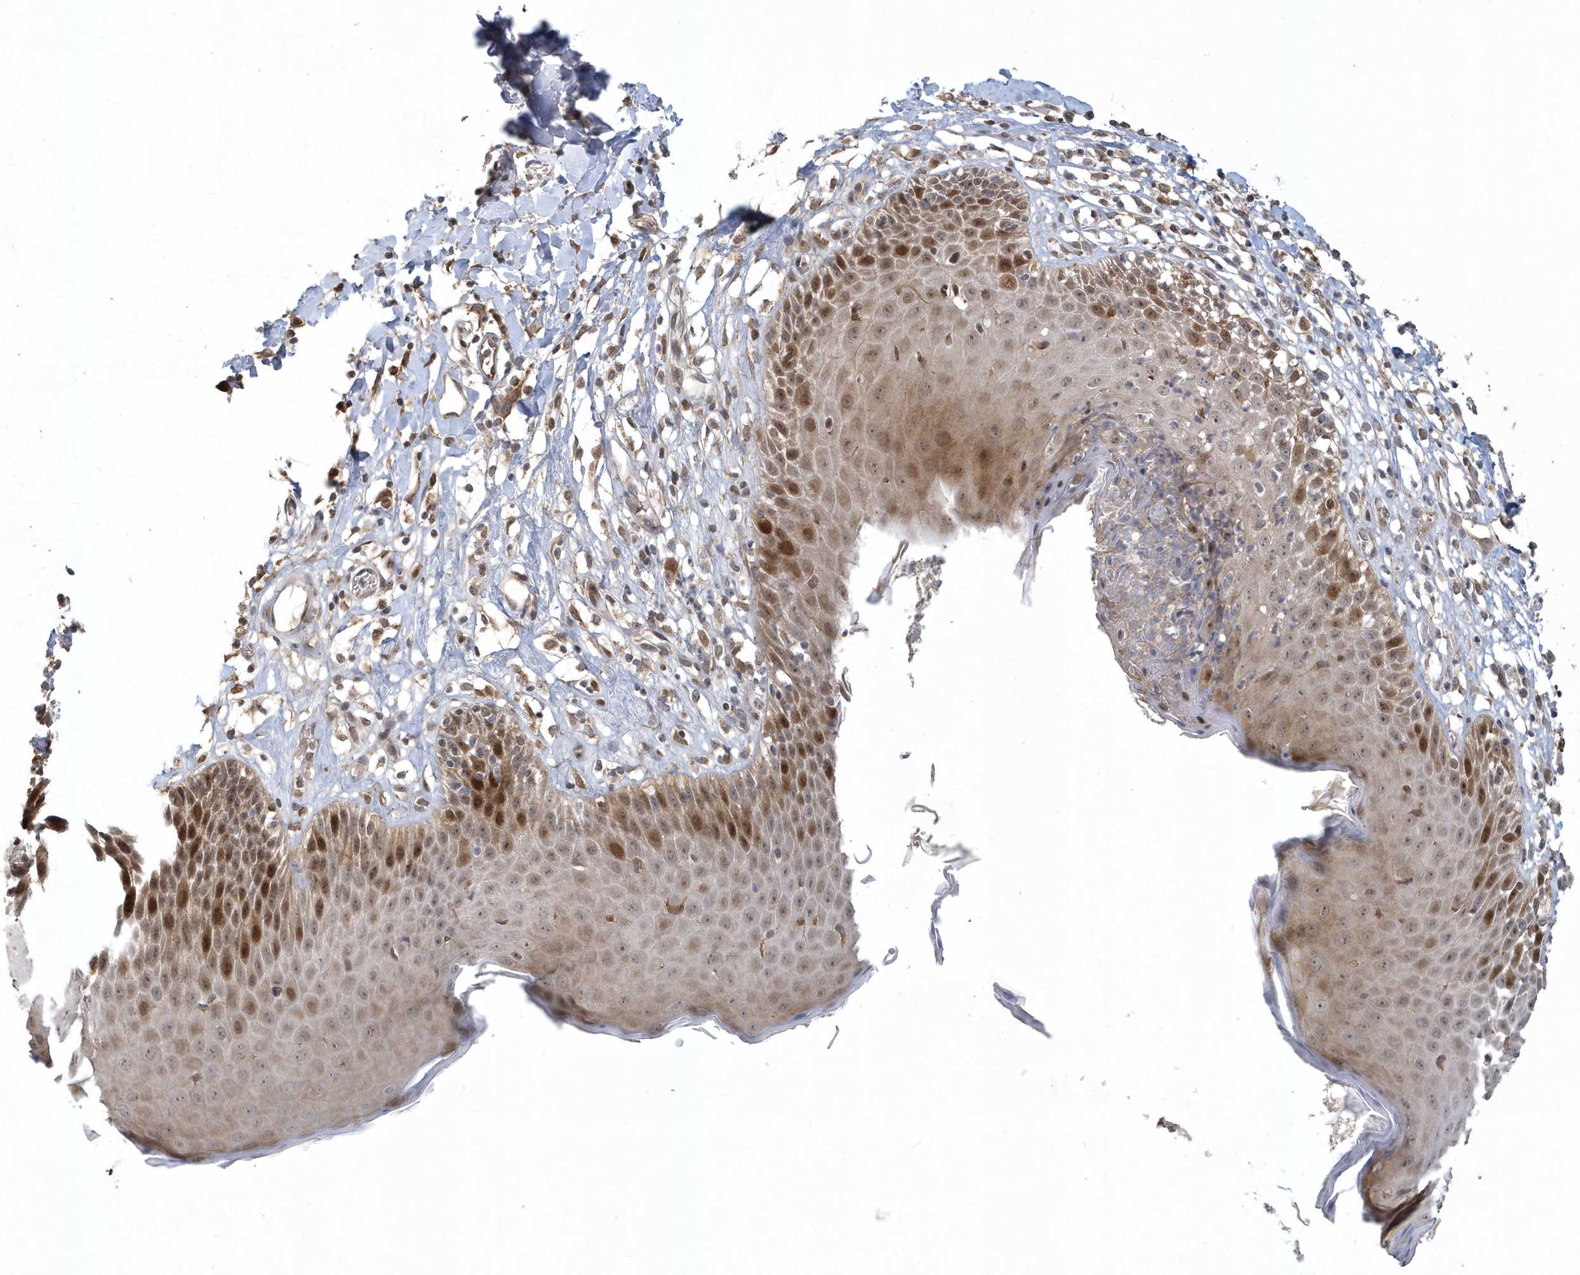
{"staining": {"intensity": "moderate", "quantity": "<25%", "location": "cytoplasmic/membranous,nuclear"}, "tissue": "skin", "cell_type": "Epidermal cells", "image_type": "normal", "snomed": [{"axis": "morphology", "description": "Normal tissue, NOS"}, {"axis": "topography", "description": "Vulva"}], "caption": "Immunohistochemical staining of normal human skin reveals <25% levels of moderate cytoplasmic/membranous,nuclear protein expression in about <25% of epidermal cells. Using DAB (3,3'-diaminobenzidine) (brown) and hematoxylin (blue) stains, captured at high magnification using brightfield microscopy.", "gene": "TRAIP", "patient": {"sex": "female", "age": 68}}